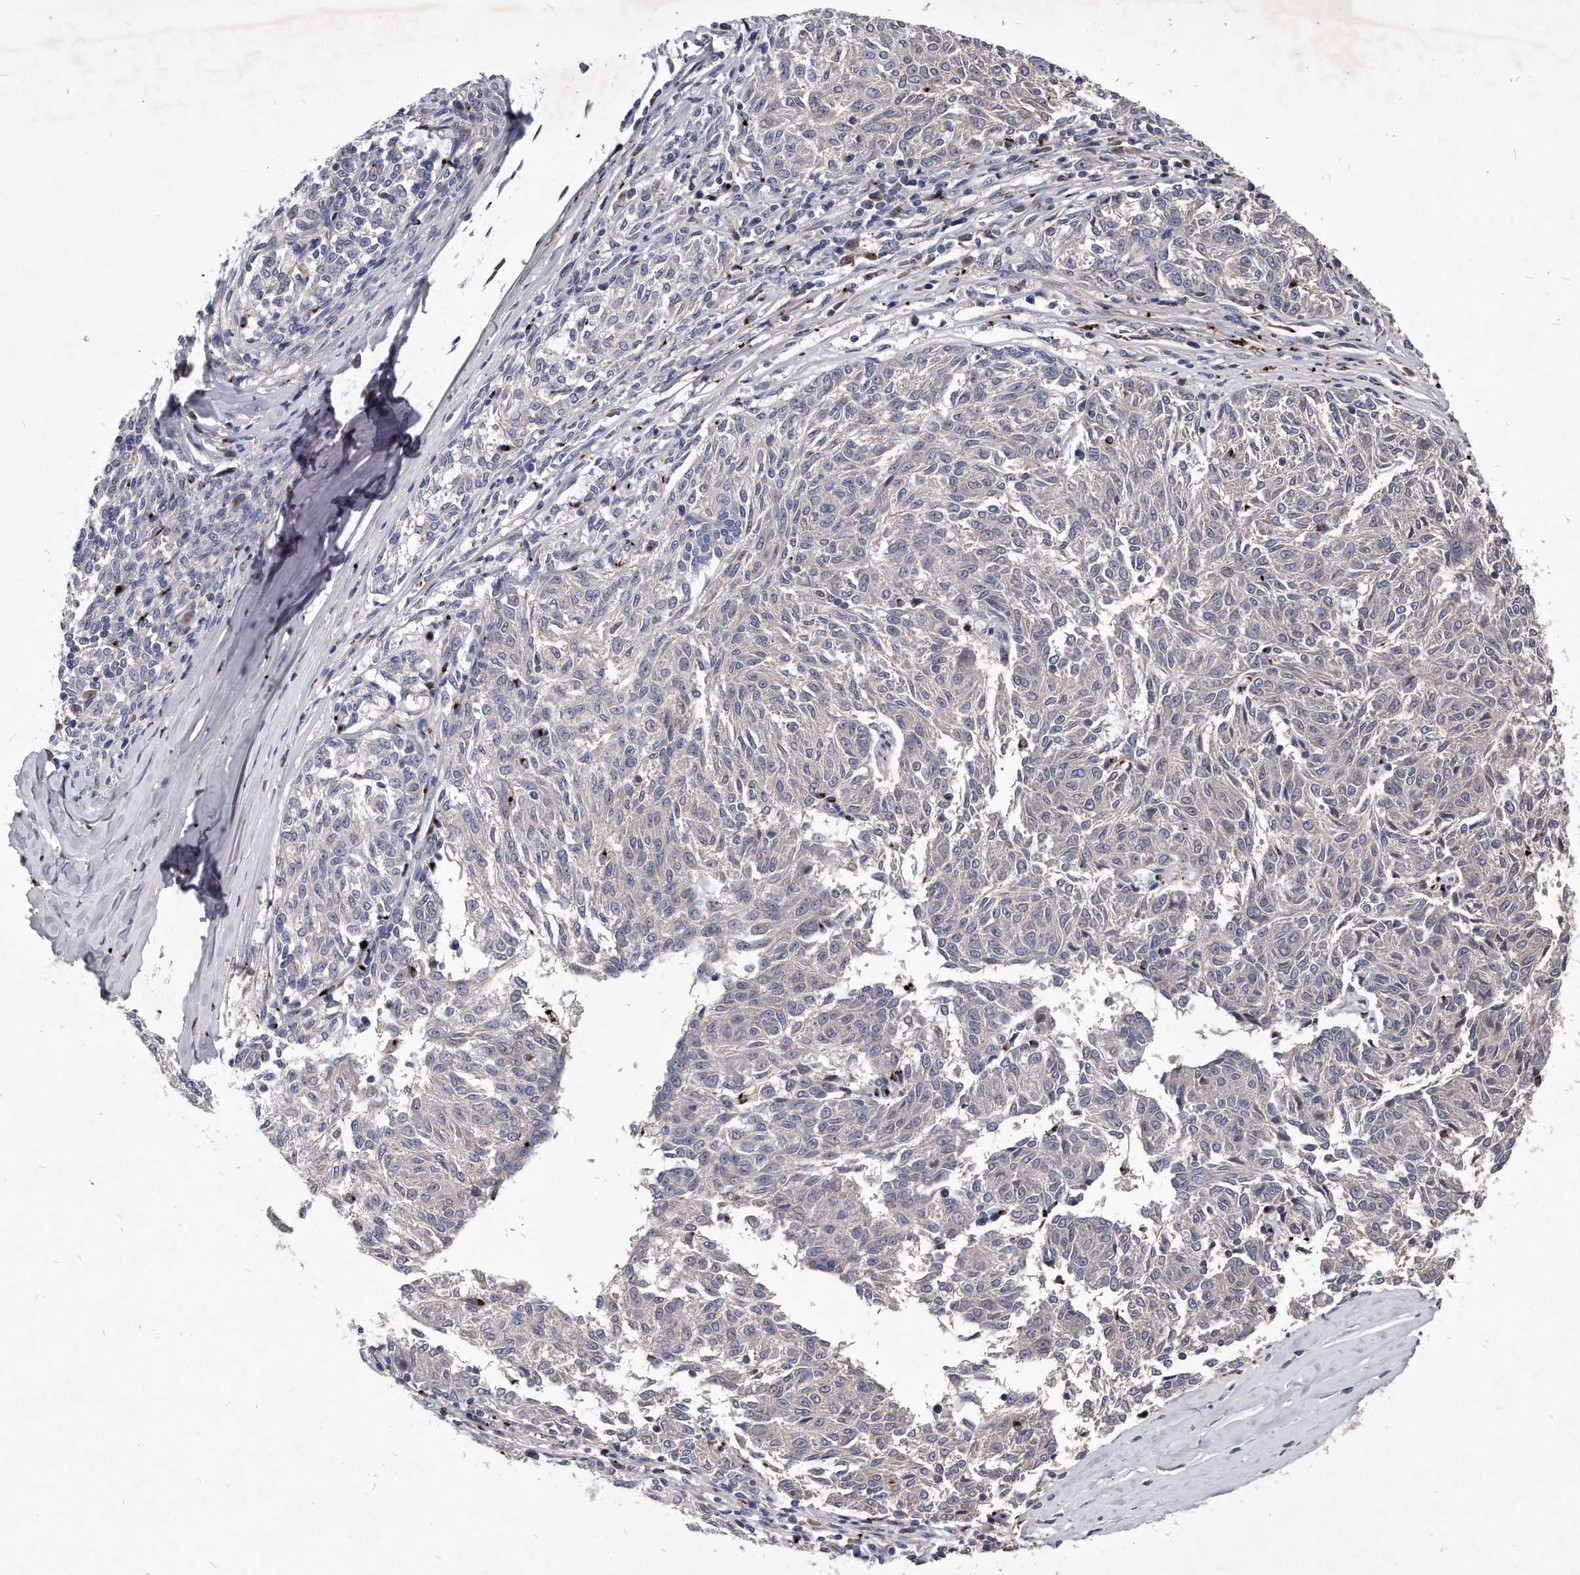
{"staining": {"intensity": "negative", "quantity": "none", "location": "none"}, "tissue": "melanoma", "cell_type": "Tumor cells", "image_type": "cancer", "snomed": [{"axis": "morphology", "description": "Malignant melanoma, NOS"}, {"axis": "topography", "description": "Skin"}], "caption": "Immunohistochemistry (IHC) micrograph of neoplastic tissue: melanoma stained with DAB (3,3'-diaminobenzidine) shows no significant protein expression in tumor cells.", "gene": "MGAT4A", "patient": {"sex": "female", "age": 72}}